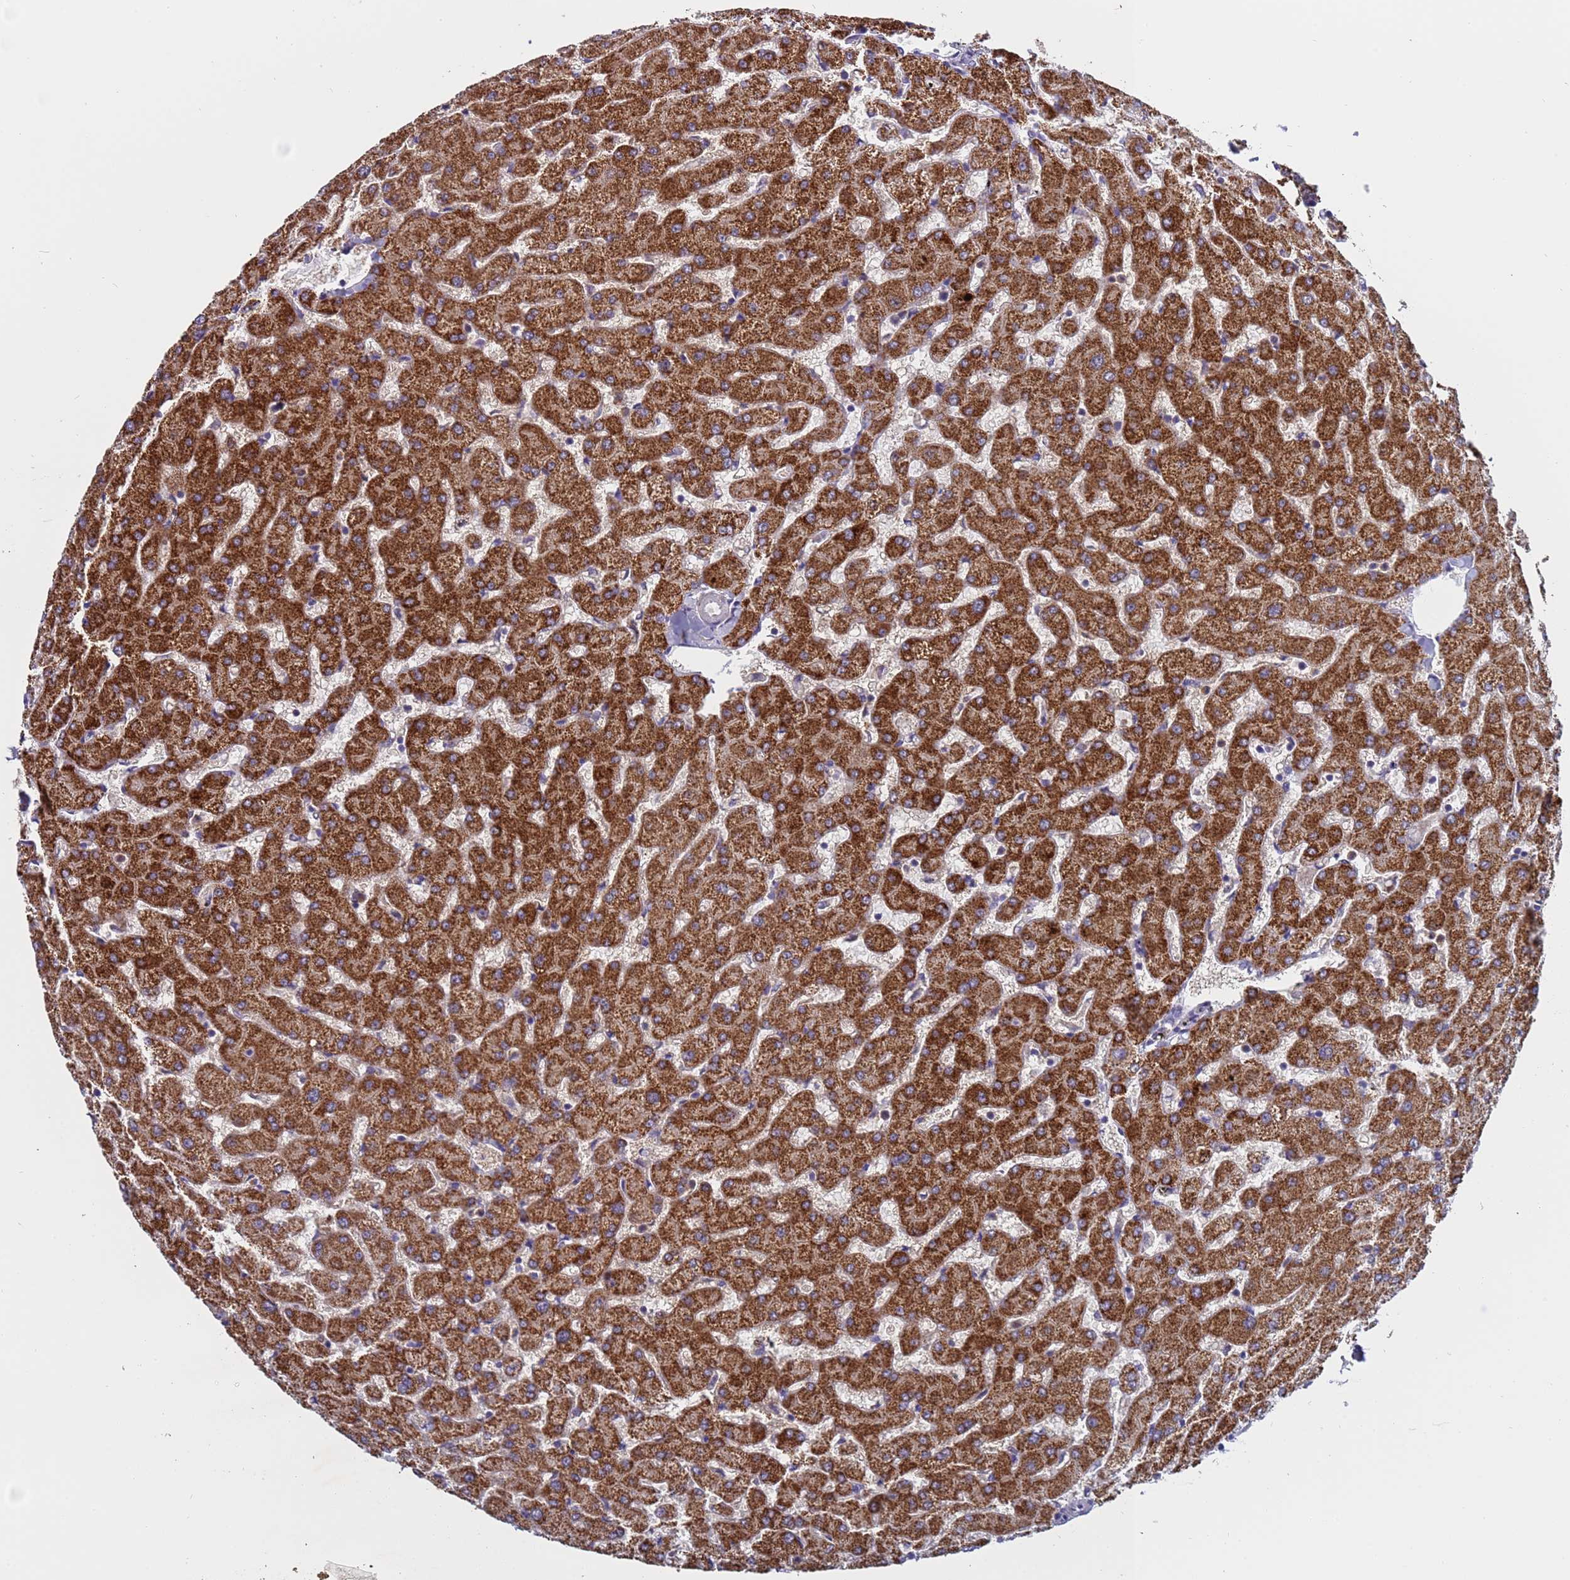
{"staining": {"intensity": "negative", "quantity": "none", "location": "none"}, "tissue": "liver", "cell_type": "Cholangiocytes", "image_type": "normal", "snomed": [{"axis": "morphology", "description": "Normal tissue, NOS"}, {"axis": "topography", "description": "Liver"}], "caption": "DAB (3,3'-diaminobenzidine) immunohistochemical staining of normal liver shows no significant positivity in cholangiocytes.", "gene": "ZNF248", "patient": {"sex": "female", "age": 63}}